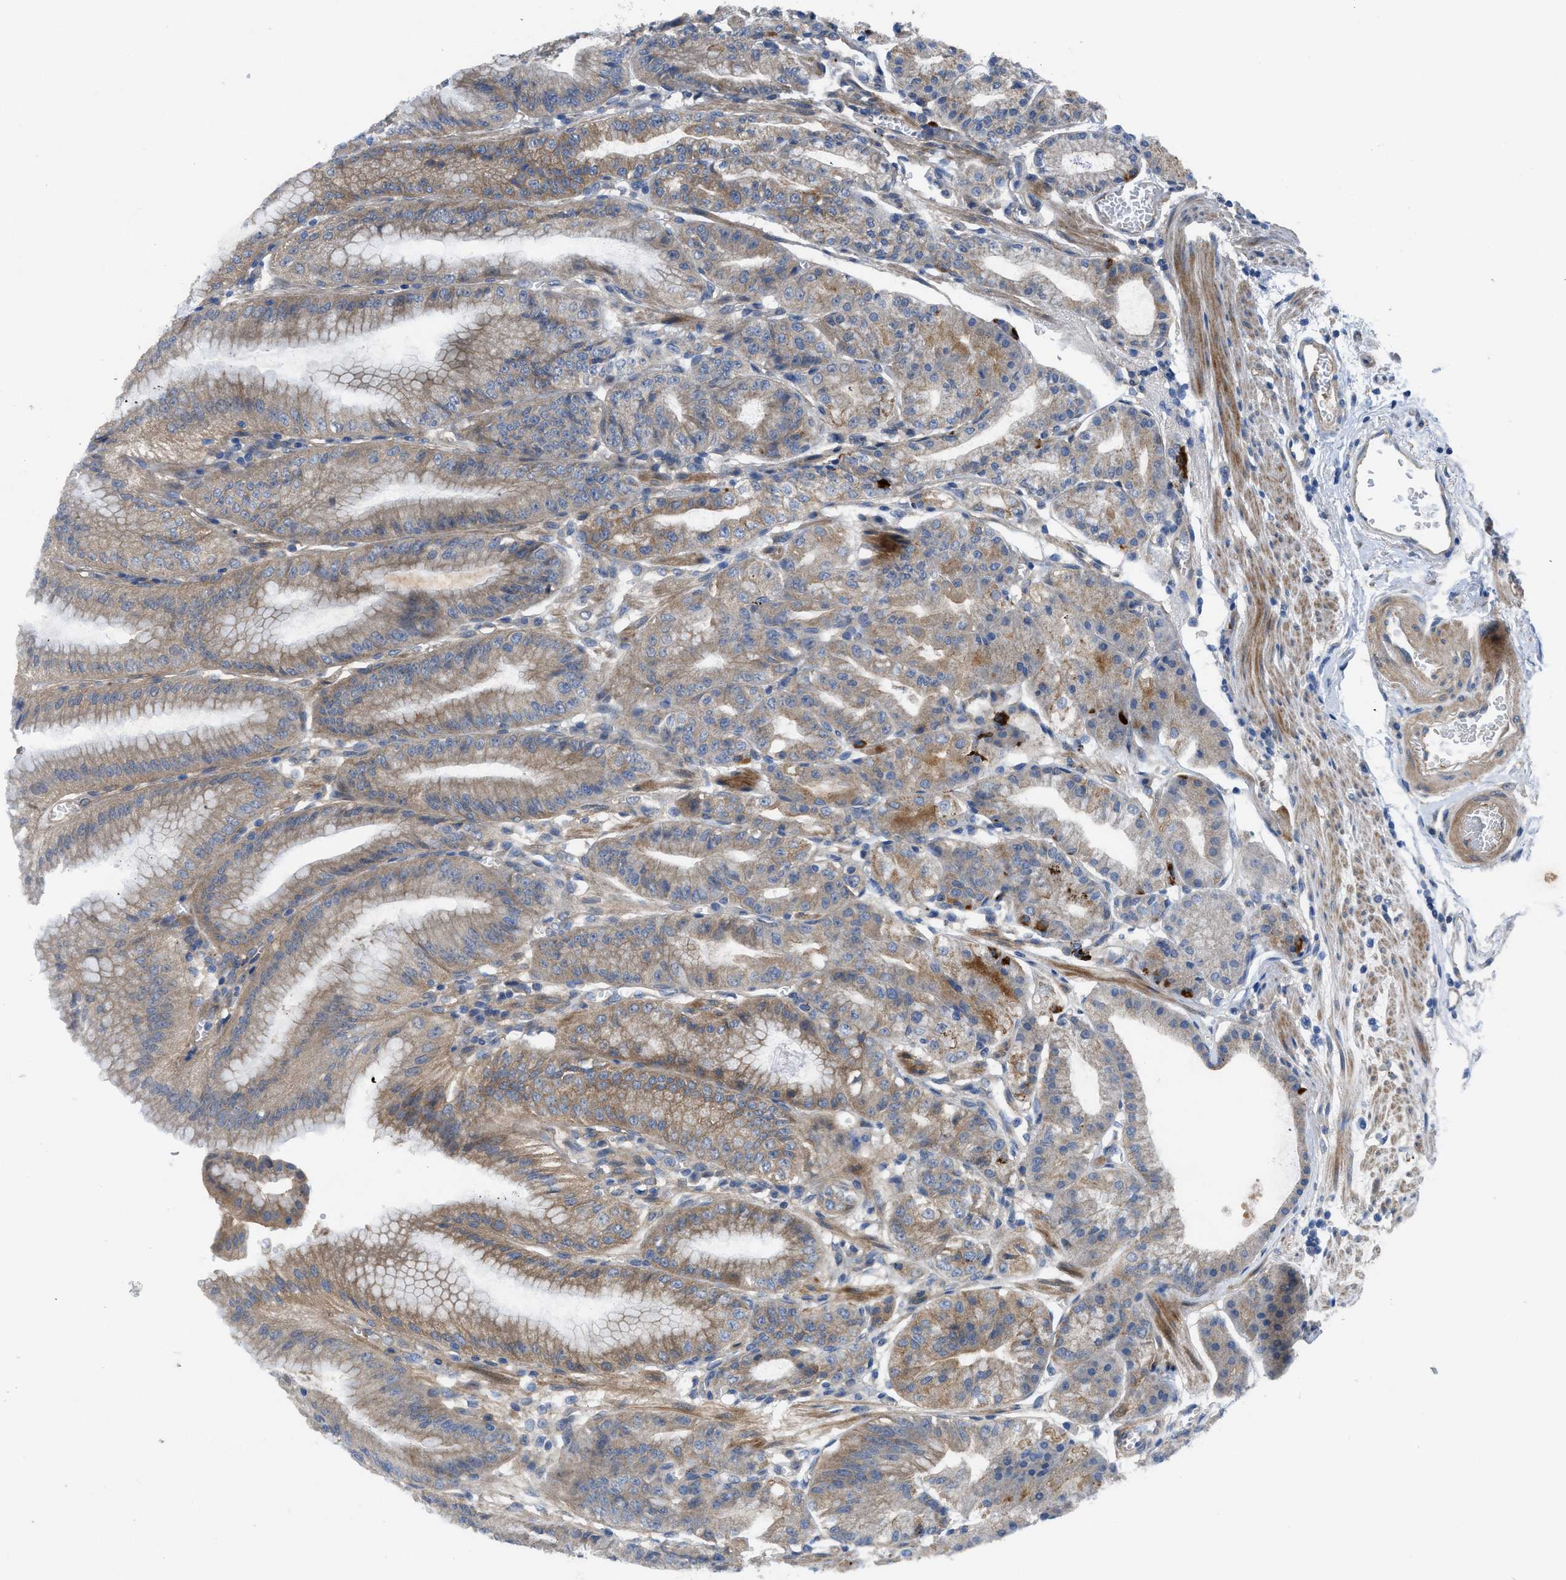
{"staining": {"intensity": "moderate", "quantity": ">75%", "location": "cytoplasmic/membranous"}, "tissue": "stomach", "cell_type": "Glandular cells", "image_type": "normal", "snomed": [{"axis": "morphology", "description": "Normal tissue, NOS"}, {"axis": "topography", "description": "Stomach, lower"}], "caption": "Protein positivity by IHC displays moderate cytoplasmic/membranous expression in about >75% of glandular cells in unremarkable stomach. (DAB (3,3'-diaminobenzidine) IHC with brightfield microscopy, high magnification).", "gene": "PANX1", "patient": {"sex": "male", "age": 71}}